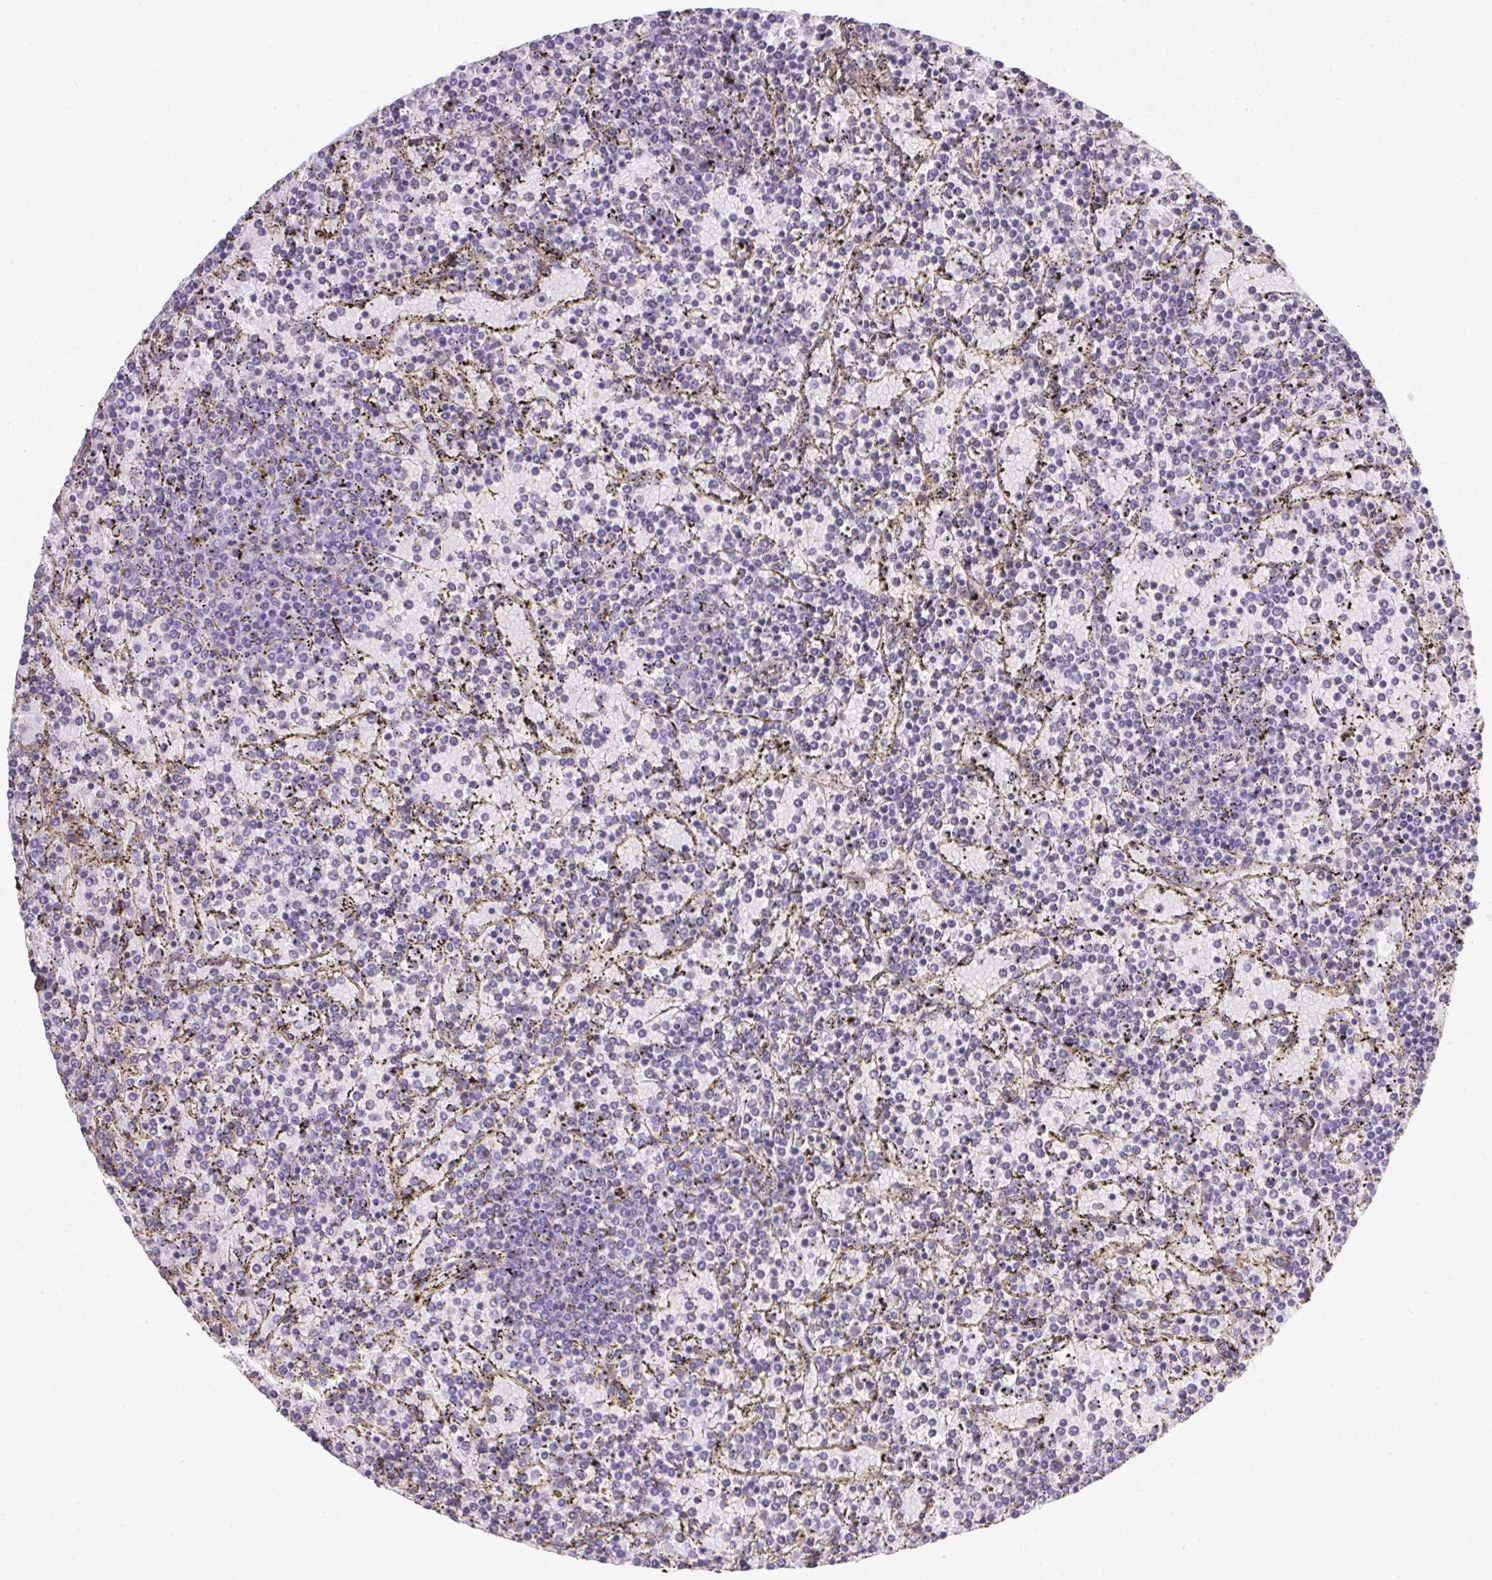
{"staining": {"intensity": "negative", "quantity": "none", "location": "none"}, "tissue": "lymphoma", "cell_type": "Tumor cells", "image_type": "cancer", "snomed": [{"axis": "morphology", "description": "Malignant lymphoma, non-Hodgkin's type, Low grade"}, {"axis": "topography", "description": "Spleen"}], "caption": "An IHC micrograph of low-grade malignant lymphoma, non-Hodgkin's type is shown. There is no staining in tumor cells of low-grade malignant lymphoma, non-Hodgkin's type.", "gene": "PDZD2", "patient": {"sex": "female", "age": 77}}